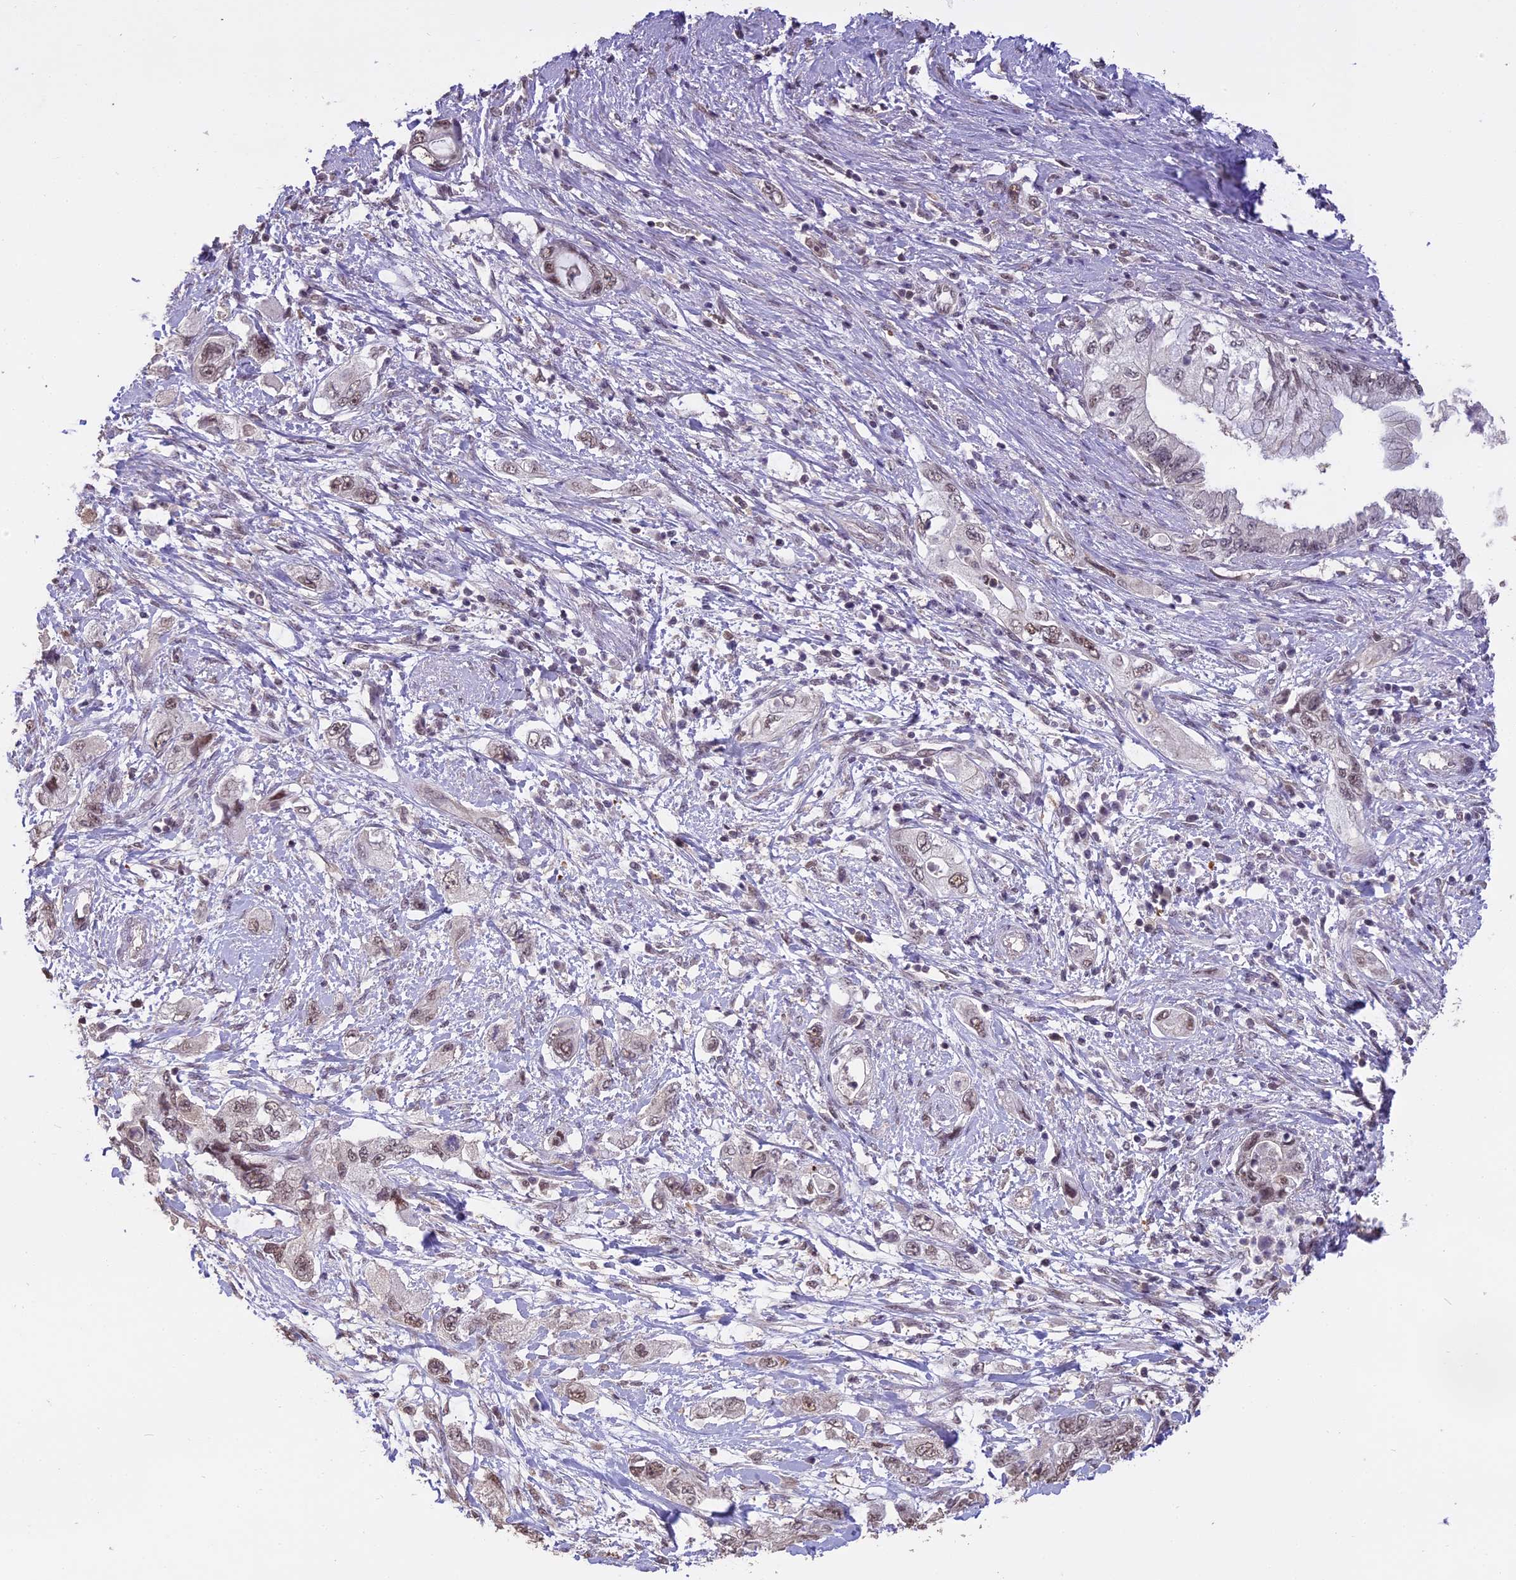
{"staining": {"intensity": "weak", "quantity": ">75%", "location": "nuclear"}, "tissue": "pancreatic cancer", "cell_type": "Tumor cells", "image_type": "cancer", "snomed": [{"axis": "morphology", "description": "Adenocarcinoma, NOS"}, {"axis": "topography", "description": "Pancreas"}], "caption": "Immunohistochemistry (IHC) micrograph of neoplastic tissue: human pancreatic cancer stained using immunohistochemistry (IHC) reveals low levels of weak protein expression localized specifically in the nuclear of tumor cells, appearing as a nuclear brown color.", "gene": "TIGD7", "patient": {"sex": "female", "age": 73}}